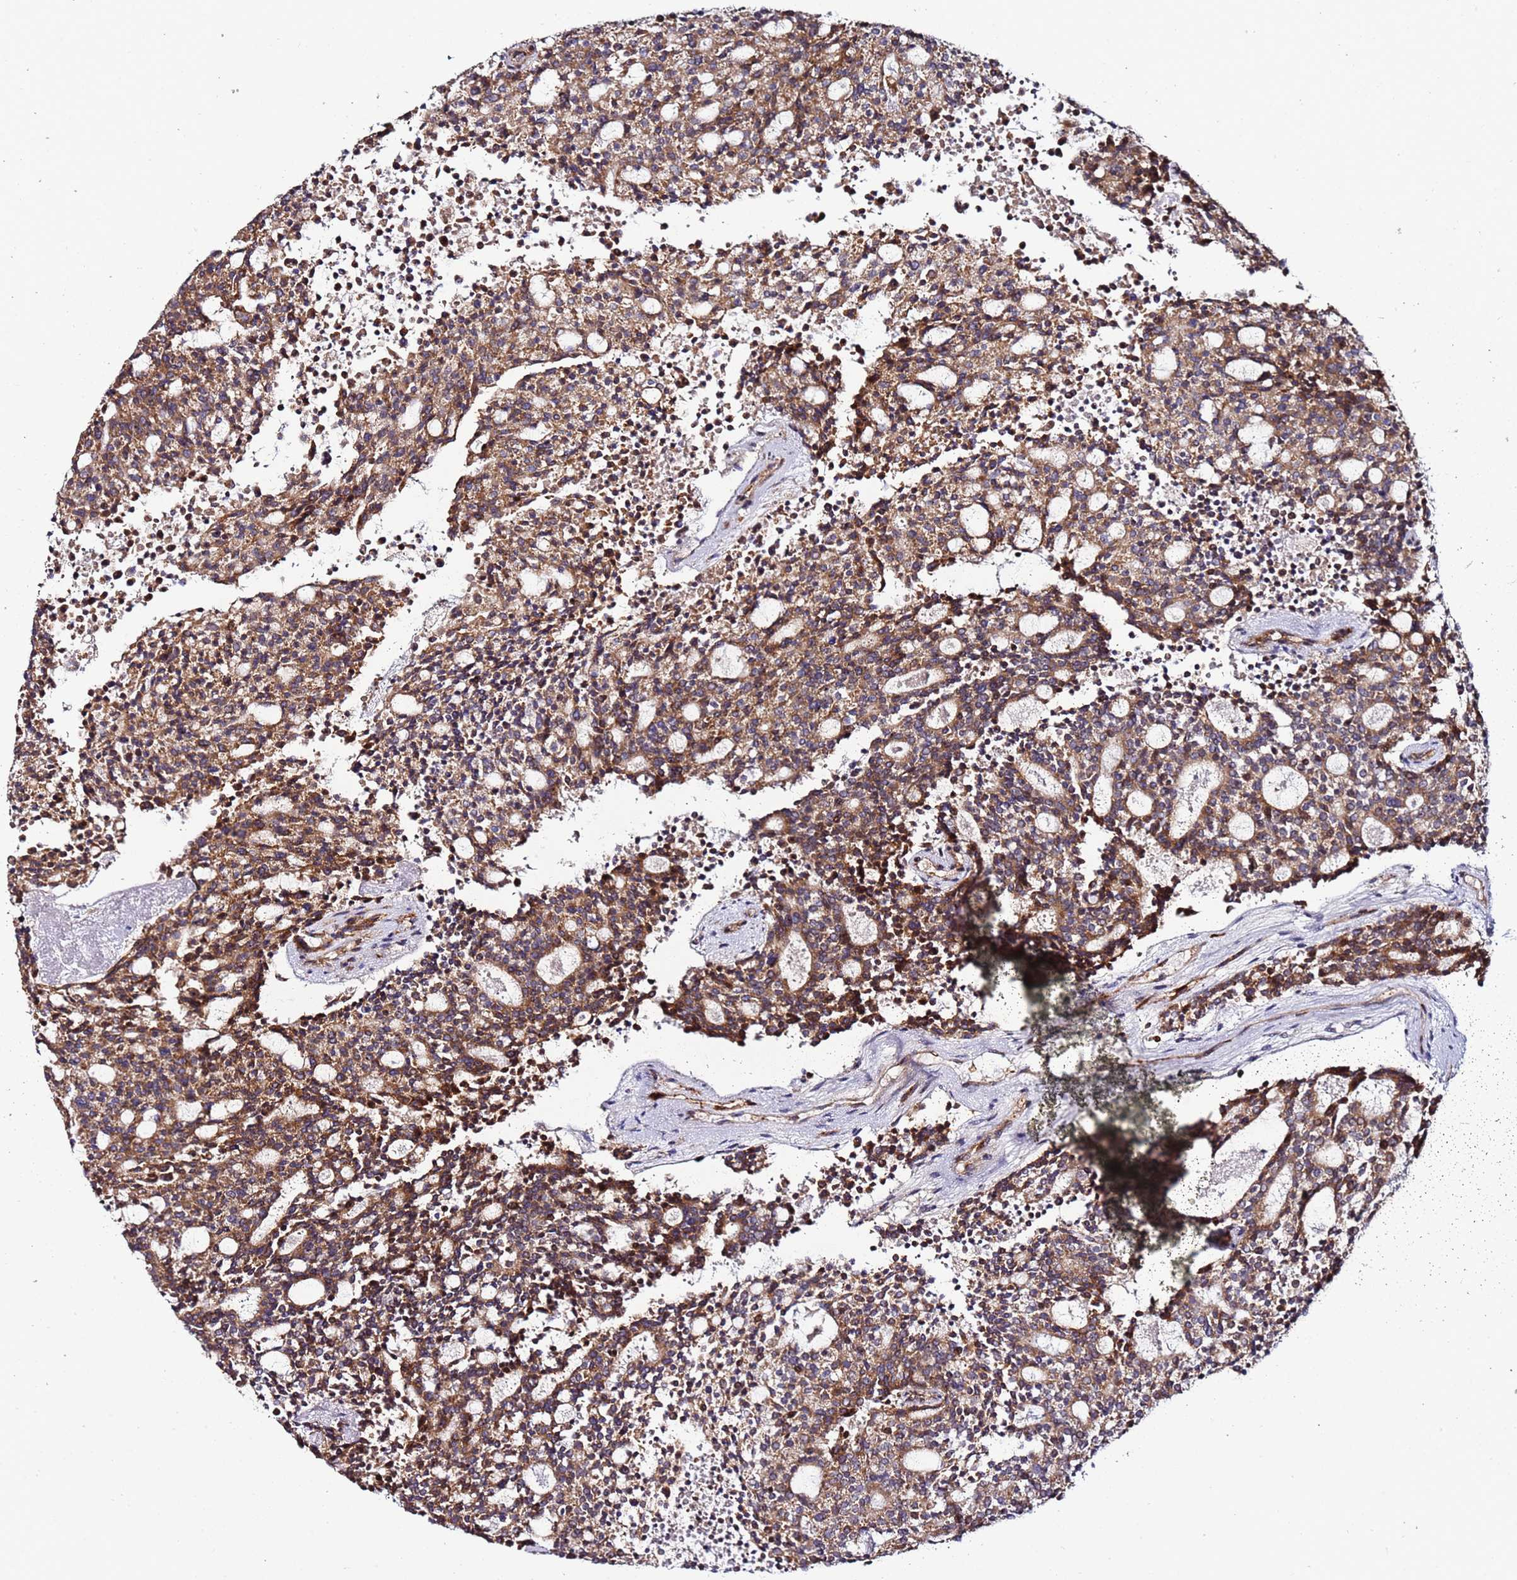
{"staining": {"intensity": "moderate", "quantity": ">75%", "location": "cytoplasmic/membranous"}, "tissue": "carcinoid", "cell_type": "Tumor cells", "image_type": "cancer", "snomed": [{"axis": "morphology", "description": "Carcinoid, malignant, NOS"}, {"axis": "topography", "description": "Pancreas"}], "caption": "Human malignant carcinoid stained for a protein (brown) shows moderate cytoplasmic/membranous positive expression in about >75% of tumor cells.", "gene": "TP53AIP1", "patient": {"sex": "female", "age": 54}}